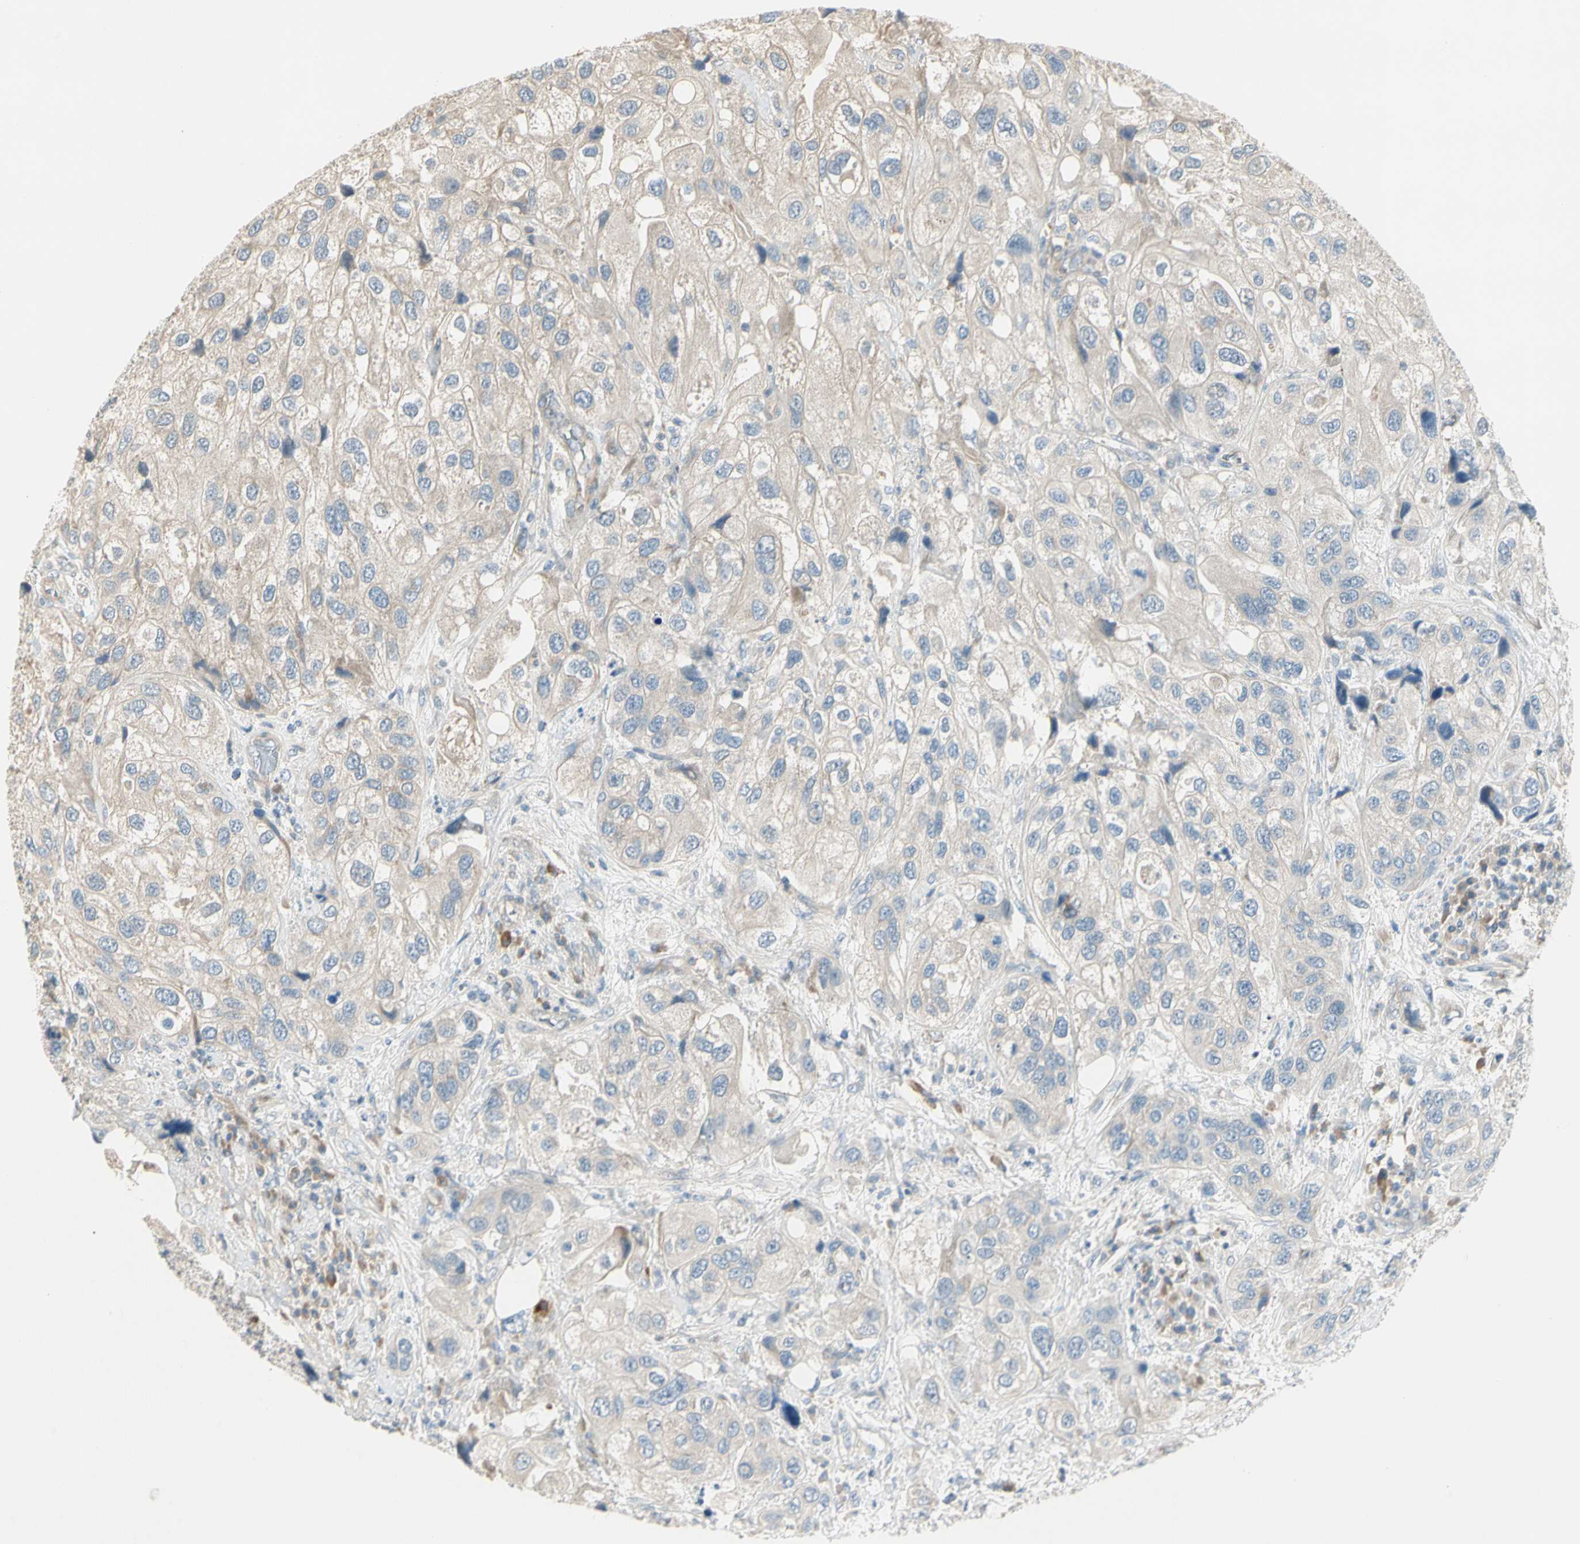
{"staining": {"intensity": "weak", "quantity": ">75%", "location": "cytoplasmic/membranous"}, "tissue": "urothelial cancer", "cell_type": "Tumor cells", "image_type": "cancer", "snomed": [{"axis": "morphology", "description": "Urothelial carcinoma, High grade"}, {"axis": "topography", "description": "Urinary bladder"}], "caption": "A photomicrograph of human urothelial carcinoma (high-grade) stained for a protein displays weak cytoplasmic/membranous brown staining in tumor cells.", "gene": "ADGRA3", "patient": {"sex": "female", "age": 64}}